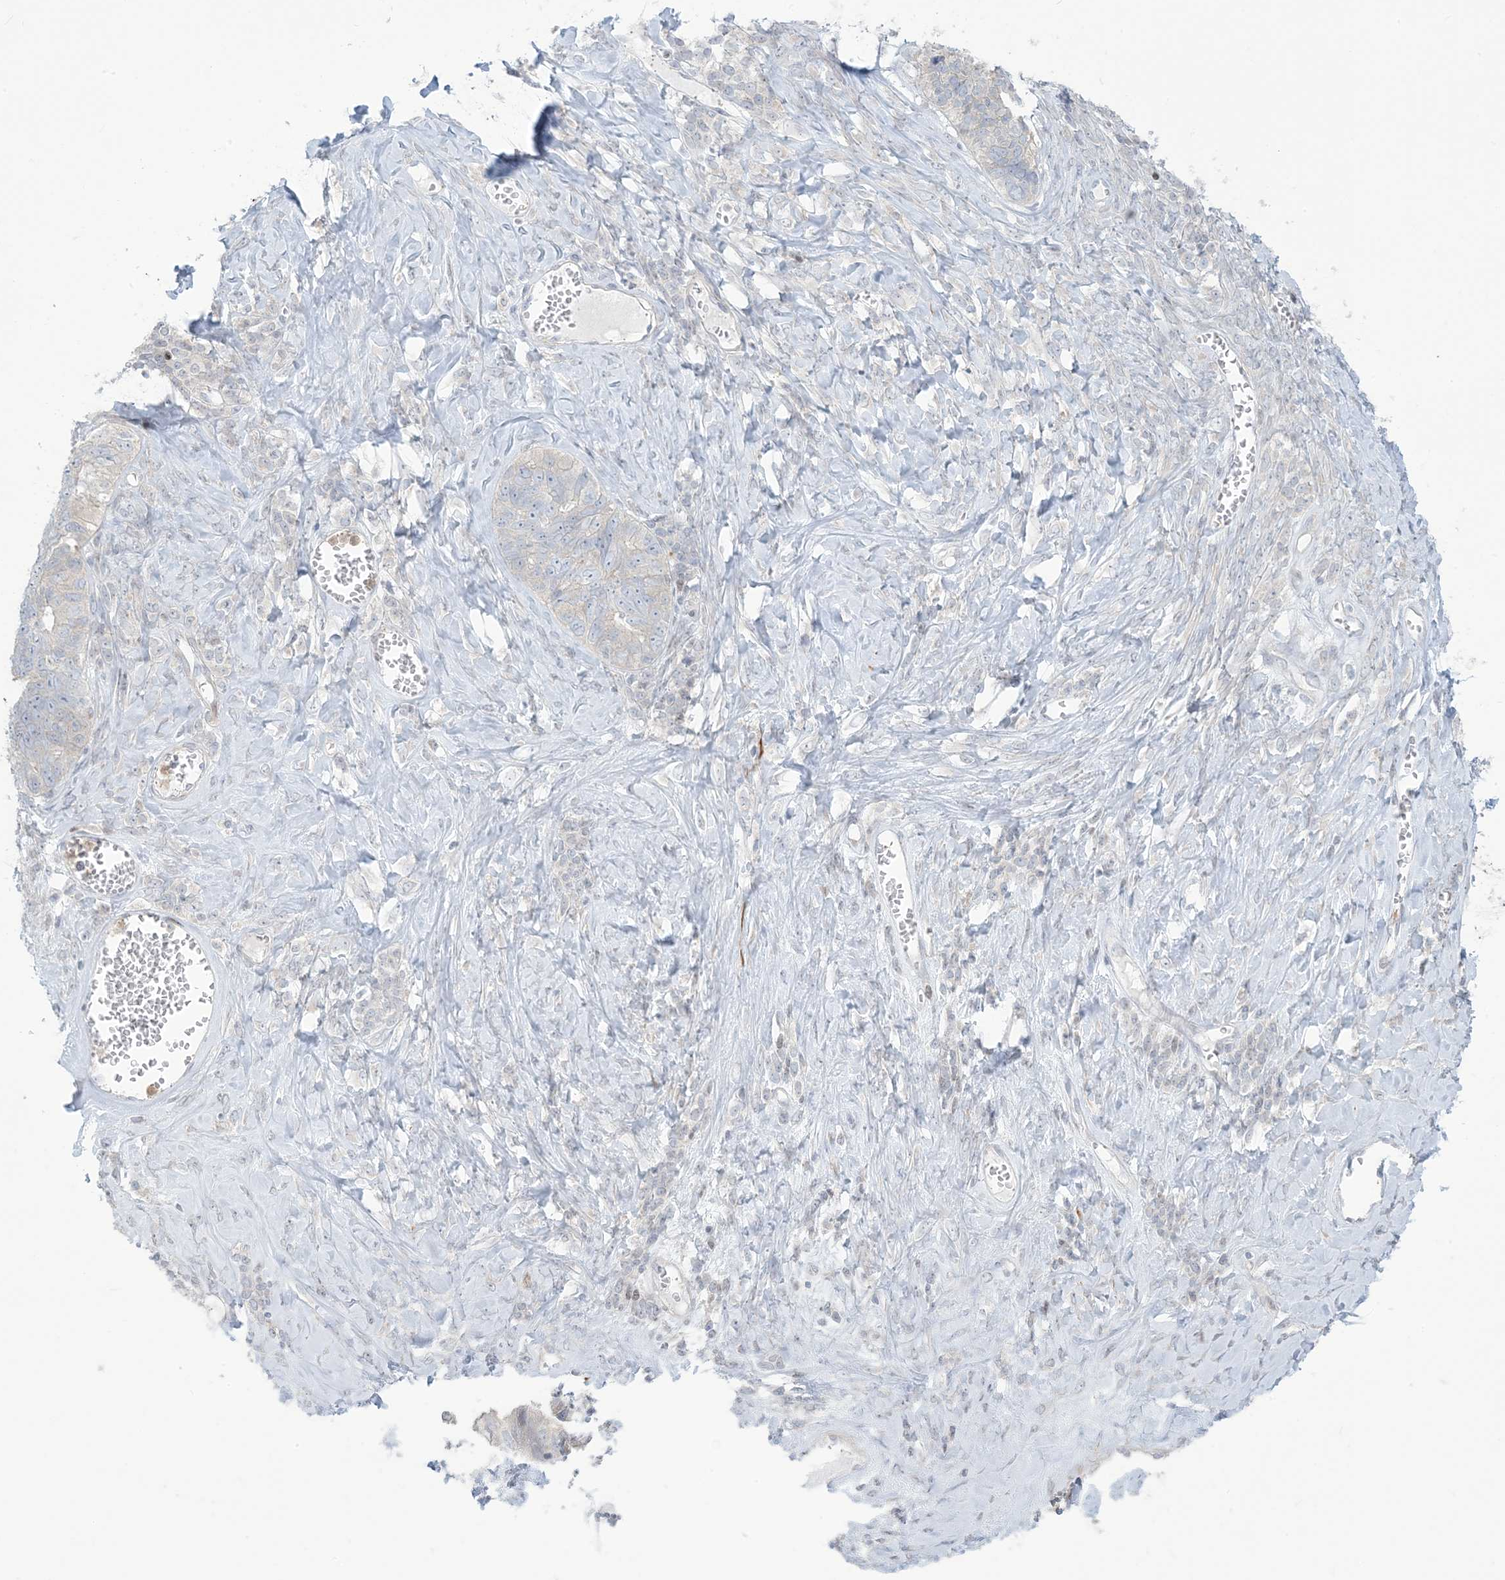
{"staining": {"intensity": "negative", "quantity": "none", "location": "none"}, "tissue": "ovarian cancer", "cell_type": "Tumor cells", "image_type": "cancer", "snomed": [{"axis": "morphology", "description": "Cystadenocarcinoma, serous, NOS"}, {"axis": "topography", "description": "Ovary"}], "caption": "This is an immunohistochemistry micrograph of ovarian cancer. There is no positivity in tumor cells.", "gene": "AFTPH", "patient": {"sex": "female", "age": 79}}